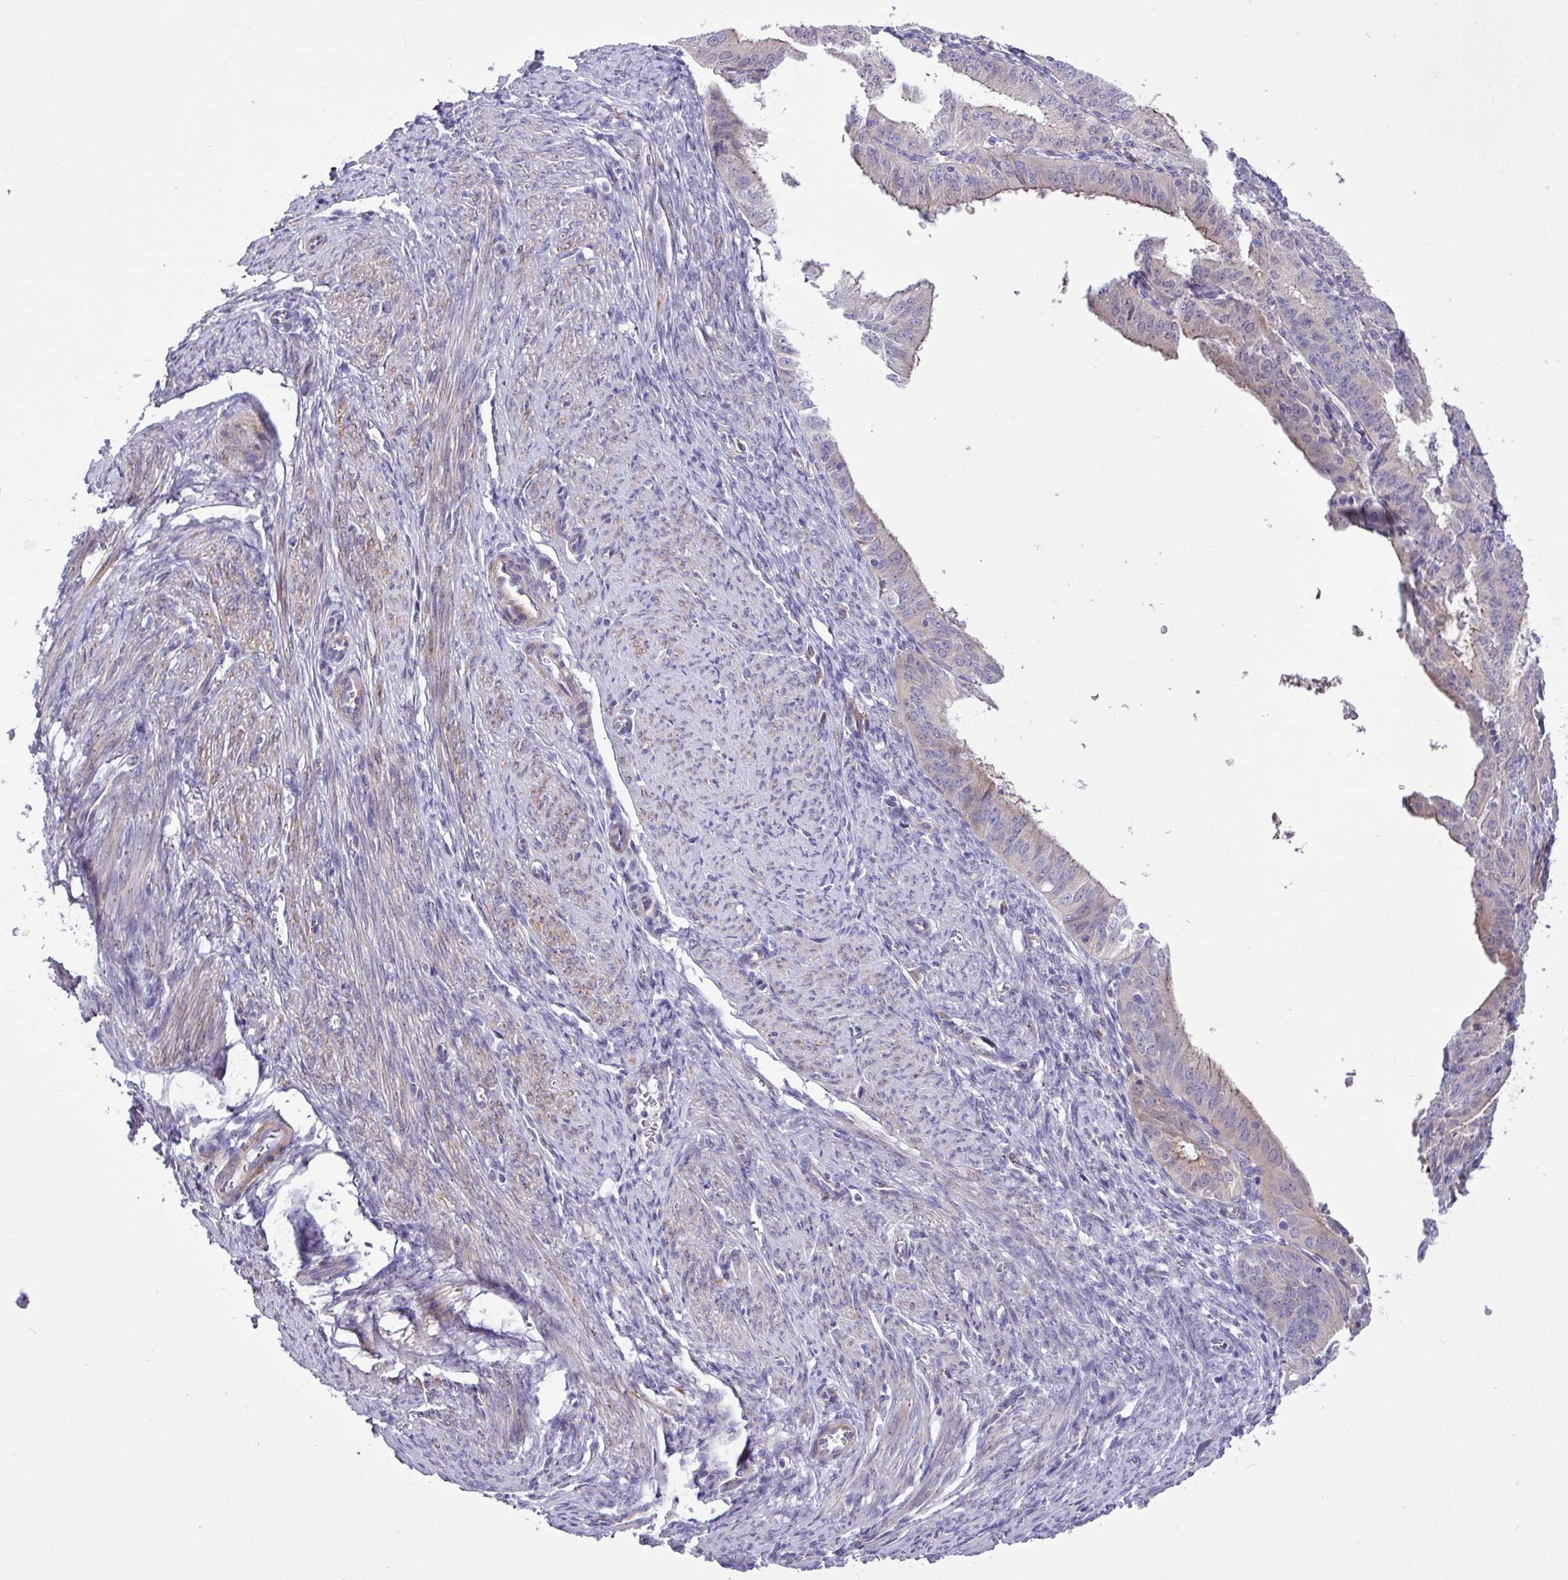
{"staining": {"intensity": "negative", "quantity": "none", "location": "none"}, "tissue": "endometrial cancer", "cell_type": "Tumor cells", "image_type": "cancer", "snomed": [{"axis": "morphology", "description": "Adenocarcinoma, NOS"}, {"axis": "topography", "description": "Endometrium"}], "caption": "This is a photomicrograph of immunohistochemistry staining of adenocarcinoma (endometrial), which shows no staining in tumor cells.", "gene": "SPINK8", "patient": {"sex": "female", "age": 51}}